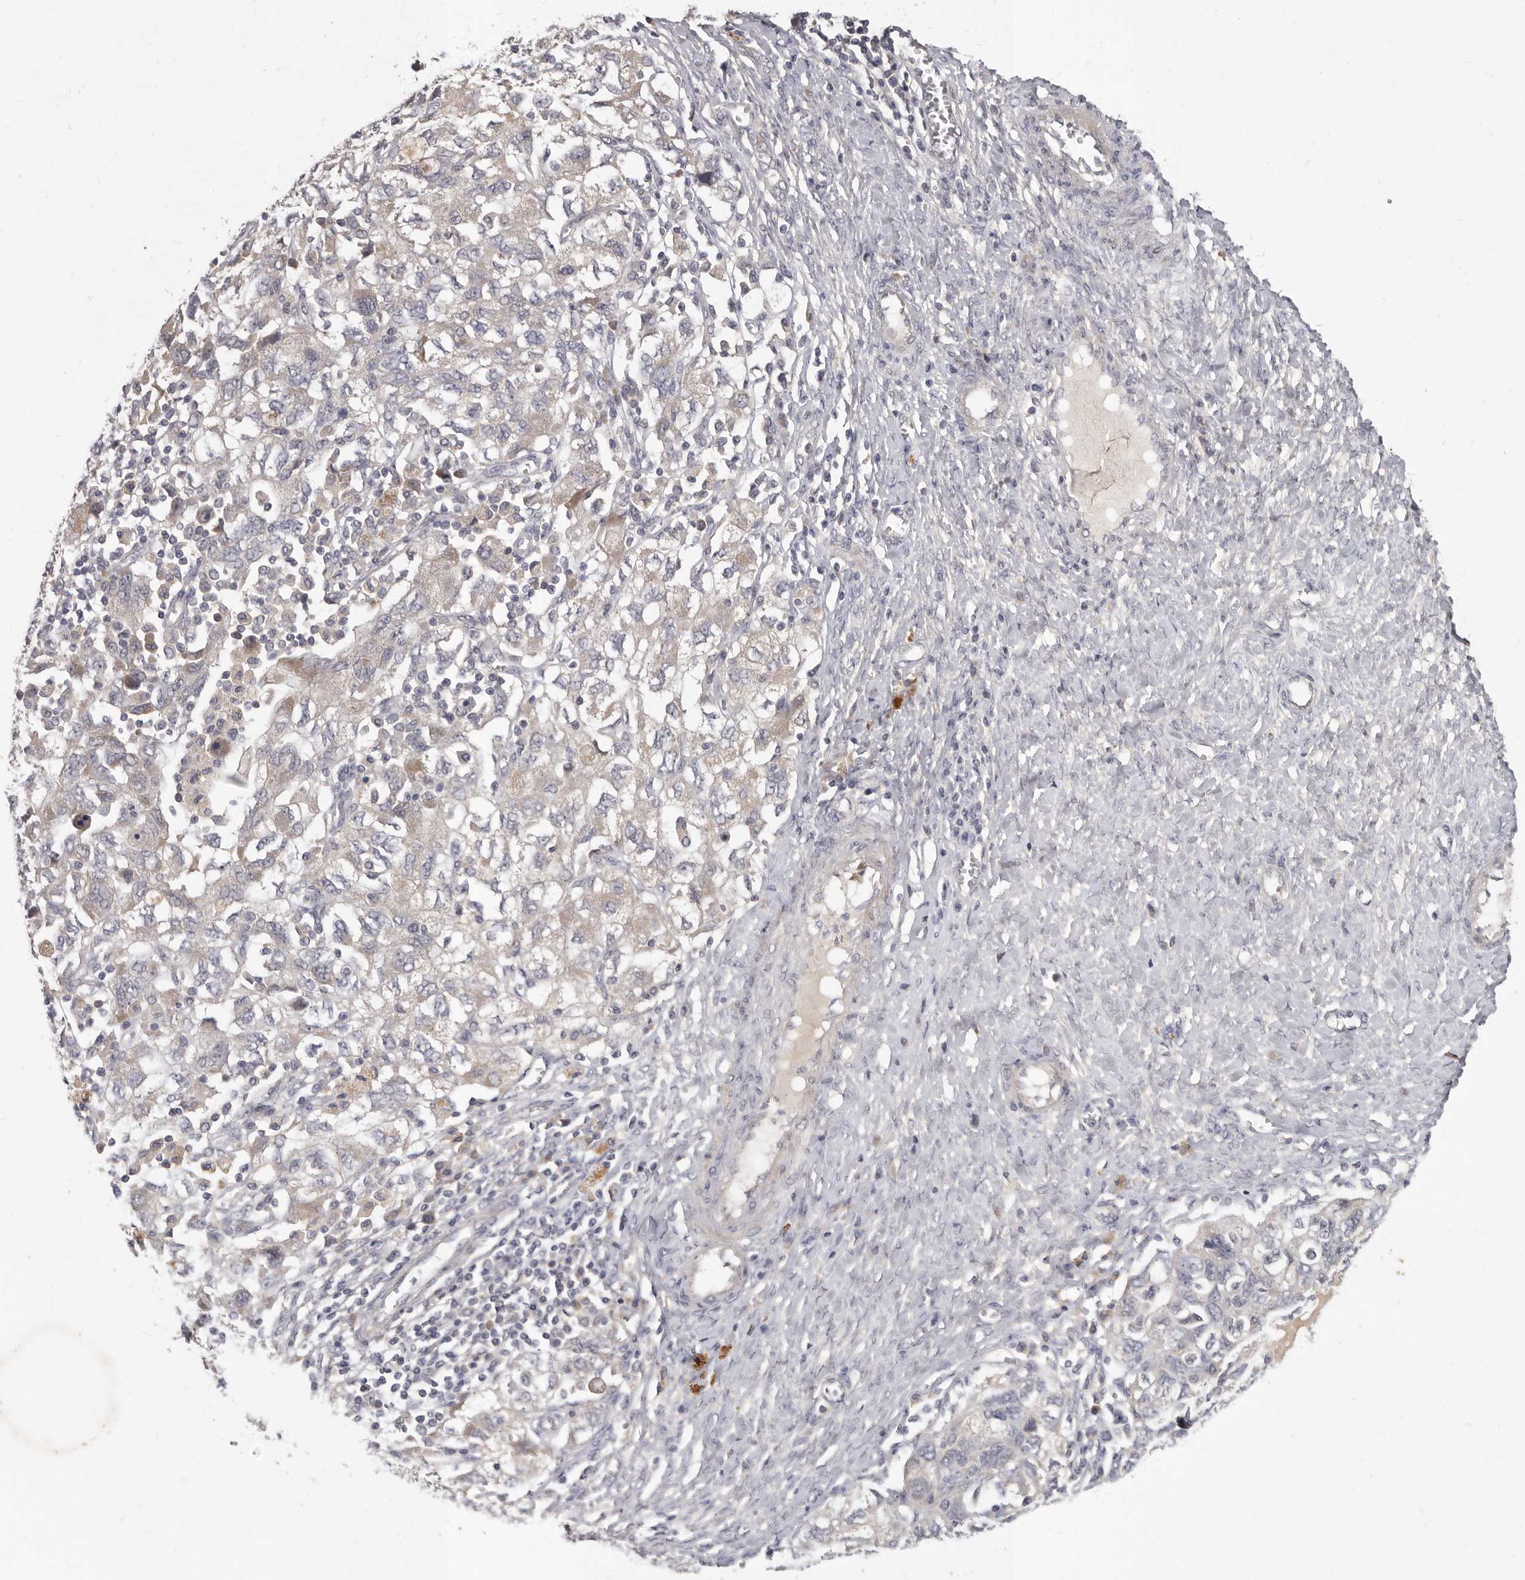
{"staining": {"intensity": "negative", "quantity": "none", "location": "none"}, "tissue": "ovarian cancer", "cell_type": "Tumor cells", "image_type": "cancer", "snomed": [{"axis": "morphology", "description": "Carcinoma, NOS"}, {"axis": "morphology", "description": "Cystadenocarcinoma, serous, NOS"}, {"axis": "topography", "description": "Ovary"}], "caption": "Carcinoma (ovarian) stained for a protein using immunohistochemistry (IHC) exhibits no positivity tumor cells.", "gene": "SLC22A1", "patient": {"sex": "female", "age": 69}}